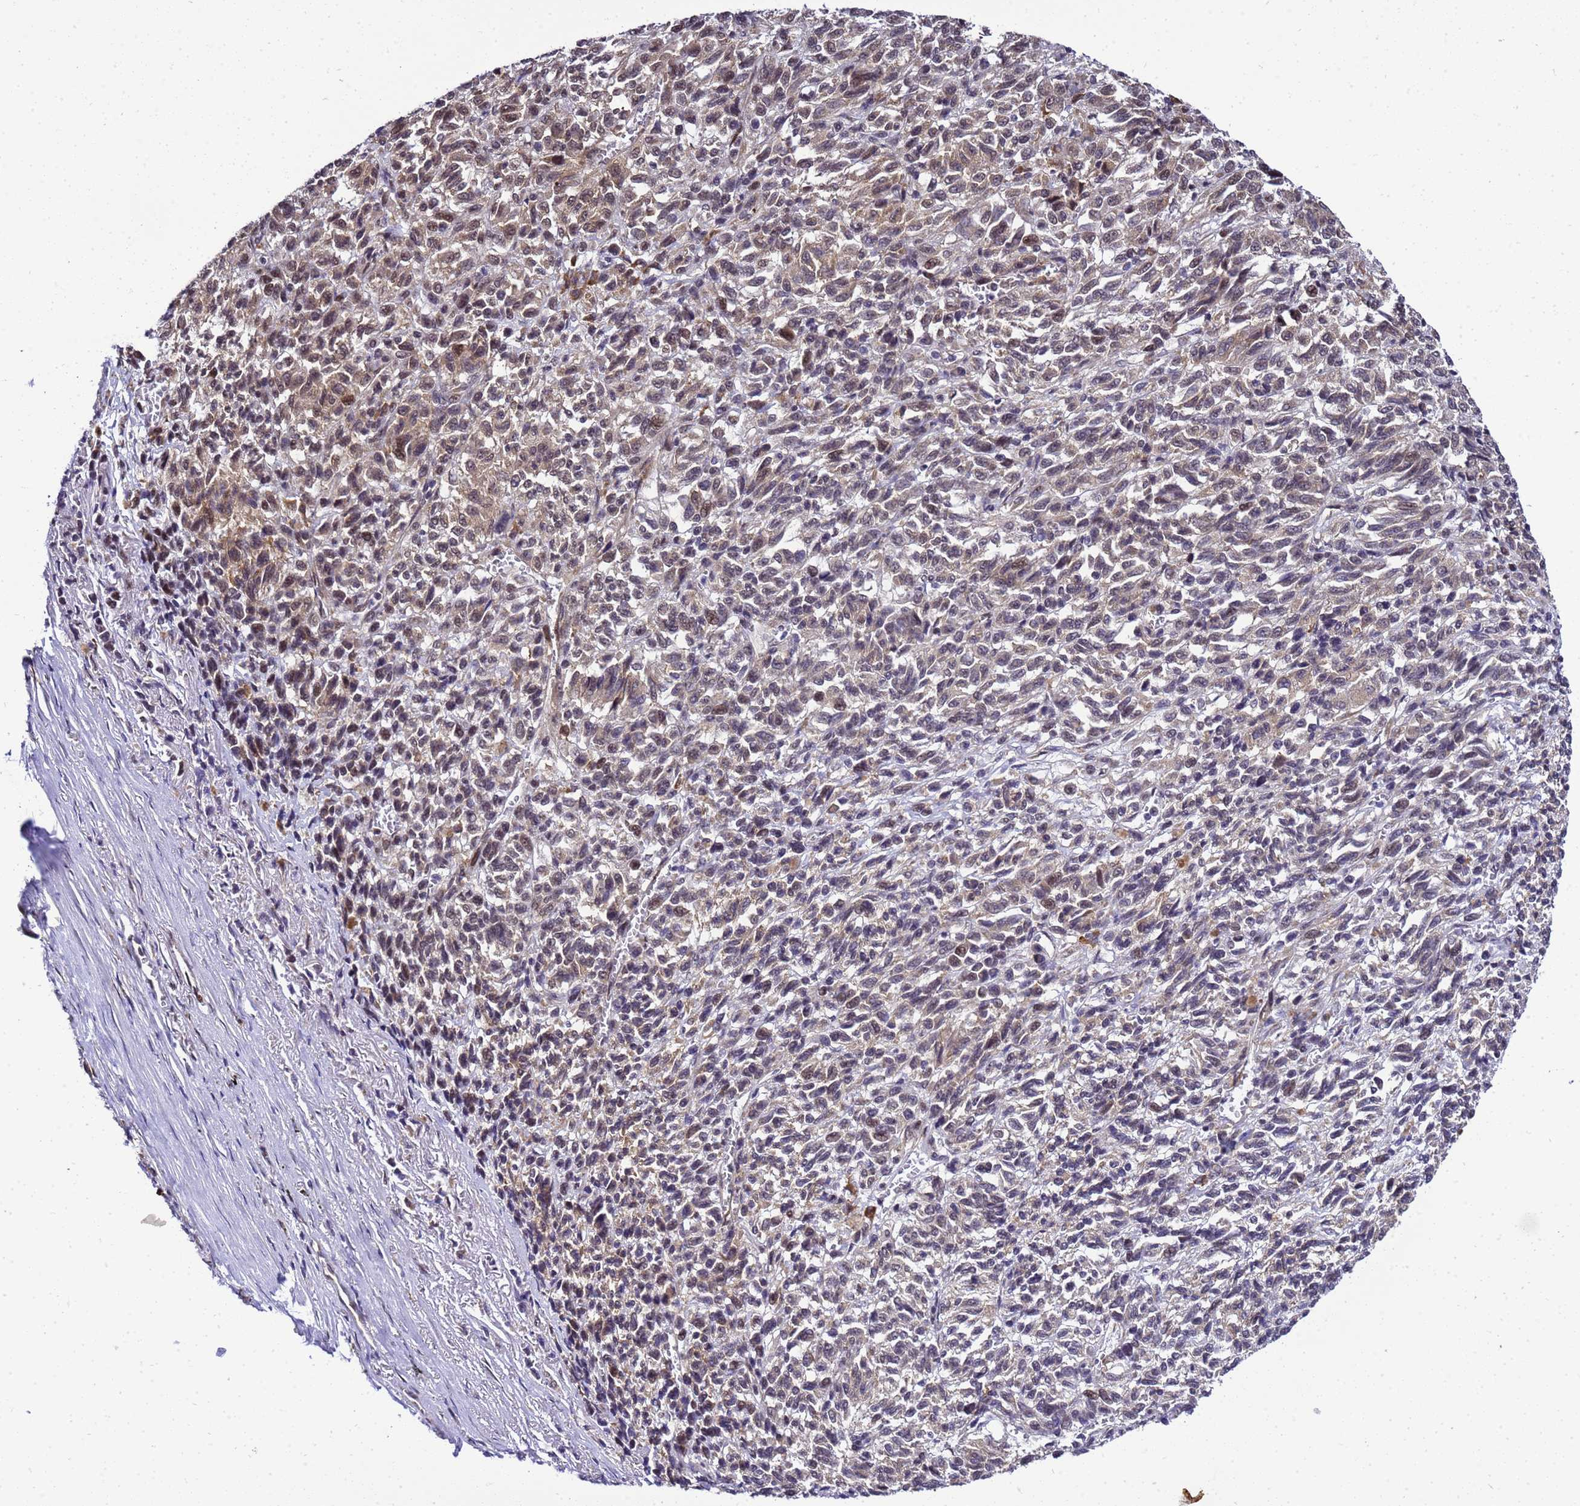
{"staining": {"intensity": "weak", "quantity": "25%-75%", "location": "cytoplasmic/membranous"}, "tissue": "melanoma", "cell_type": "Tumor cells", "image_type": "cancer", "snomed": [{"axis": "morphology", "description": "Malignant melanoma, Metastatic site"}, {"axis": "topography", "description": "Lung"}], "caption": "Melanoma stained for a protein (brown) reveals weak cytoplasmic/membranous positive positivity in approximately 25%-75% of tumor cells.", "gene": "SMN1", "patient": {"sex": "male", "age": 64}}